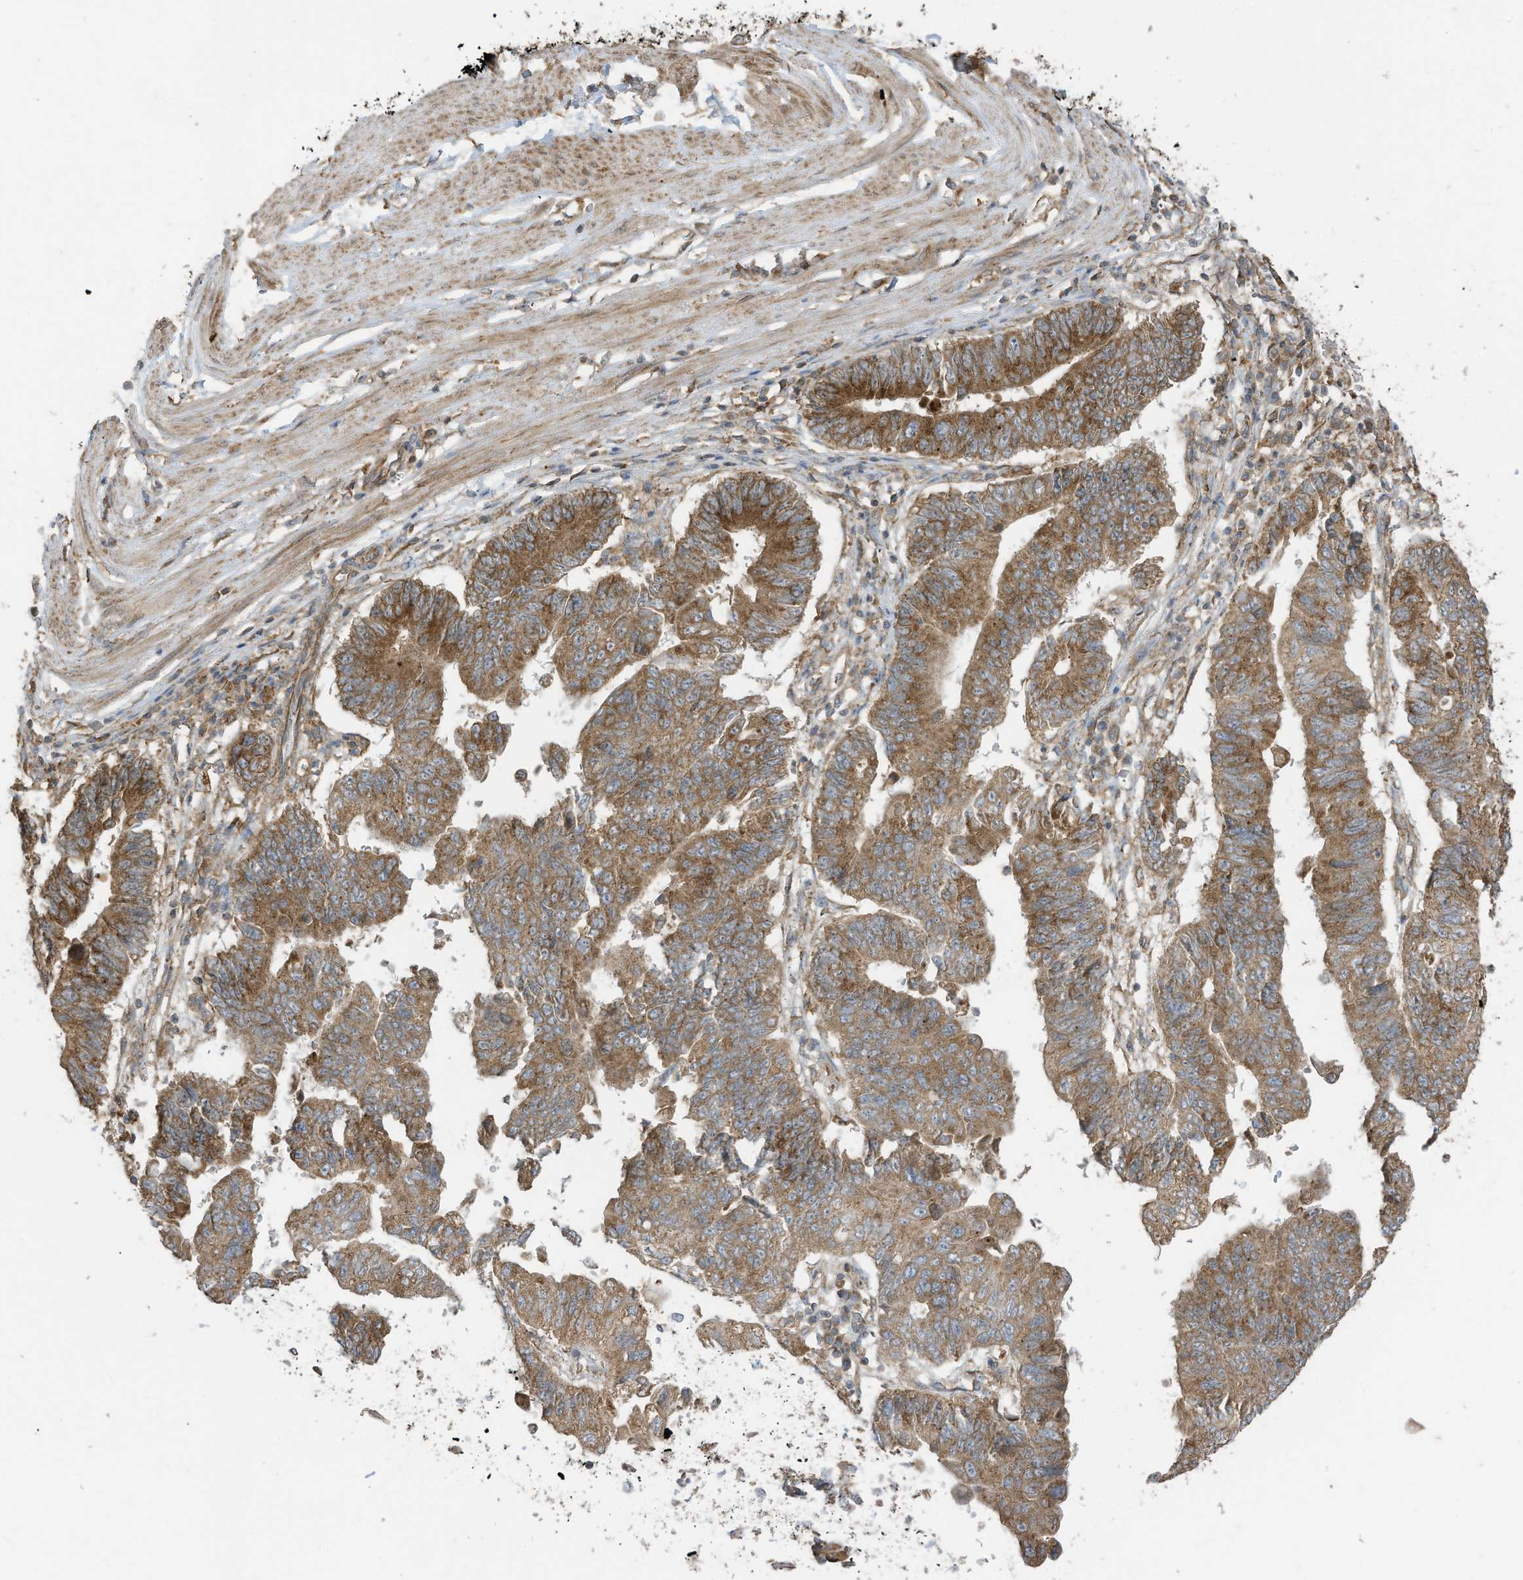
{"staining": {"intensity": "moderate", "quantity": ">75%", "location": "cytoplasmic/membranous"}, "tissue": "stomach cancer", "cell_type": "Tumor cells", "image_type": "cancer", "snomed": [{"axis": "morphology", "description": "Adenocarcinoma, NOS"}, {"axis": "topography", "description": "Stomach"}], "caption": "Brown immunohistochemical staining in human stomach cancer exhibits moderate cytoplasmic/membranous staining in approximately >75% of tumor cells.", "gene": "CGAS", "patient": {"sex": "male", "age": 59}}